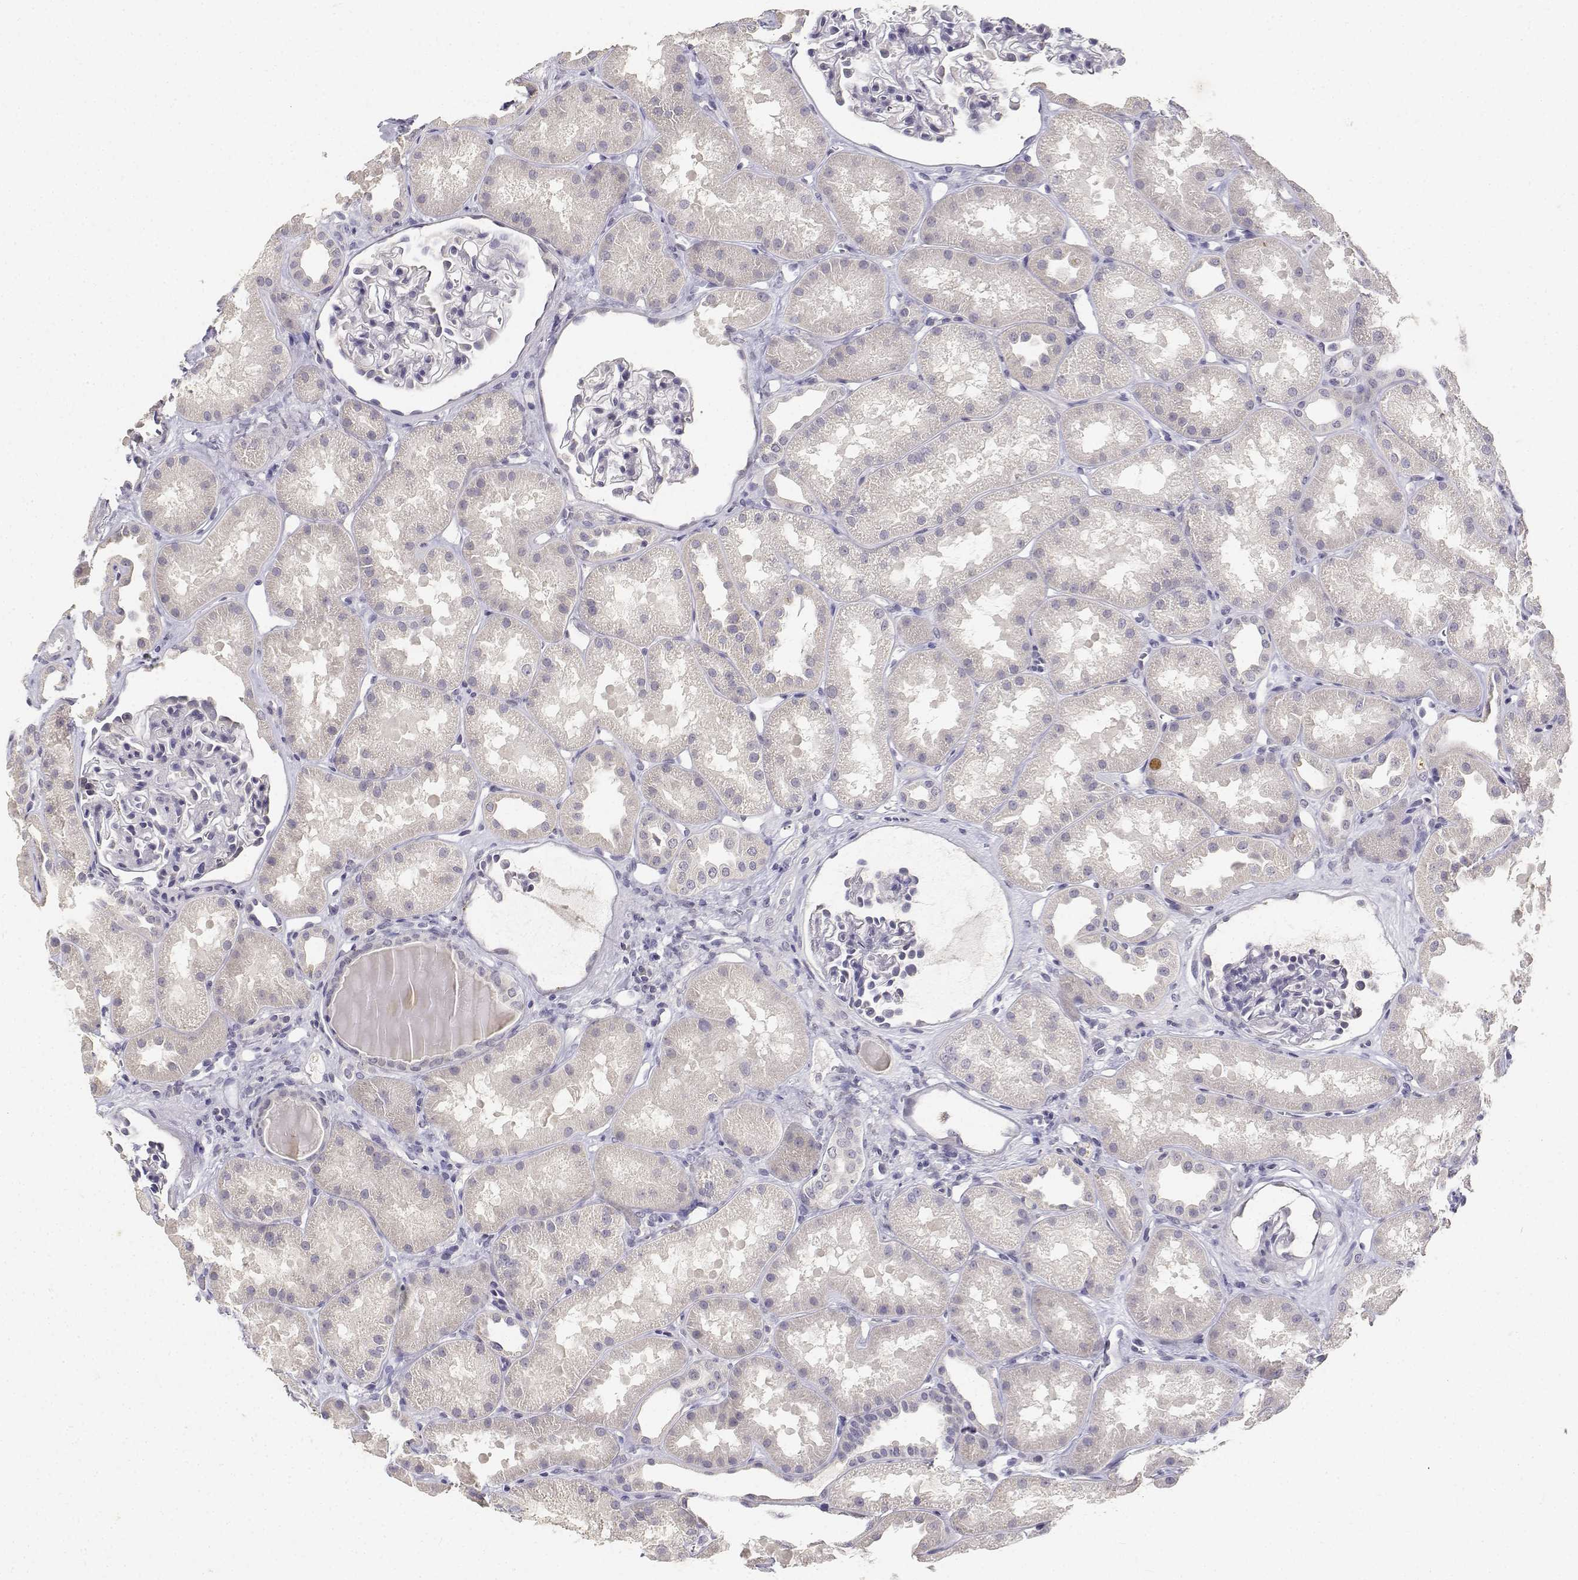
{"staining": {"intensity": "negative", "quantity": "none", "location": "none"}, "tissue": "kidney", "cell_type": "Cells in glomeruli", "image_type": "normal", "snomed": [{"axis": "morphology", "description": "Normal tissue, NOS"}, {"axis": "topography", "description": "Kidney"}], "caption": "This is an immunohistochemistry (IHC) histopathology image of unremarkable kidney. There is no expression in cells in glomeruli.", "gene": "PAEP", "patient": {"sex": "male", "age": 61}}